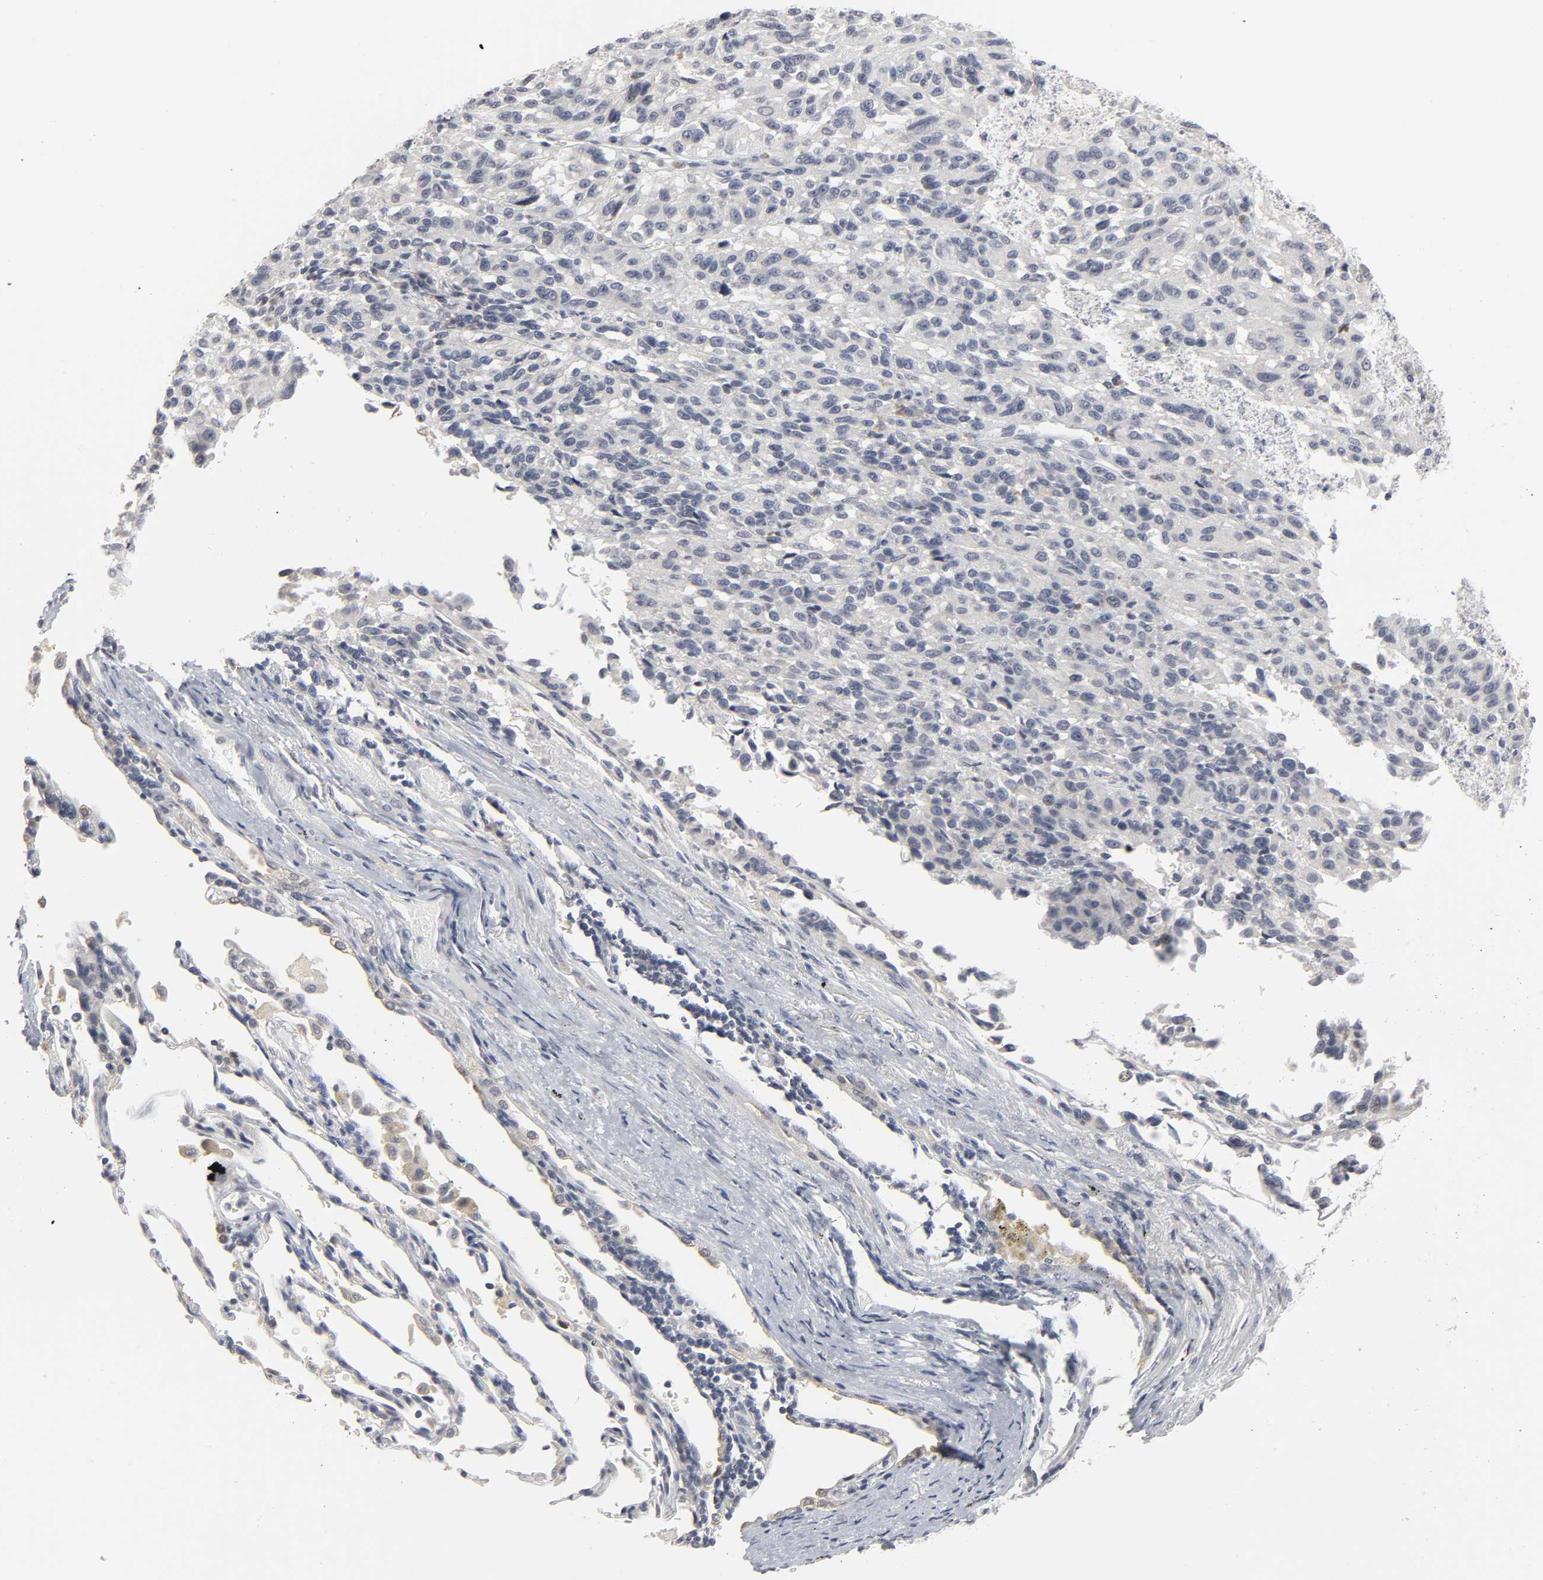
{"staining": {"intensity": "negative", "quantity": "none", "location": "none"}, "tissue": "melanoma", "cell_type": "Tumor cells", "image_type": "cancer", "snomed": [{"axis": "morphology", "description": "Malignant melanoma, Metastatic site"}, {"axis": "topography", "description": "Lung"}], "caption": "IHC photomicrograph of neoplastic tissue: malignant melanoma (metastatic site) stained with DAB exhibits no significant protein staining in tumor cells.", "gene": "TCAP", "patient": {"sex": "male", "age": 64}}